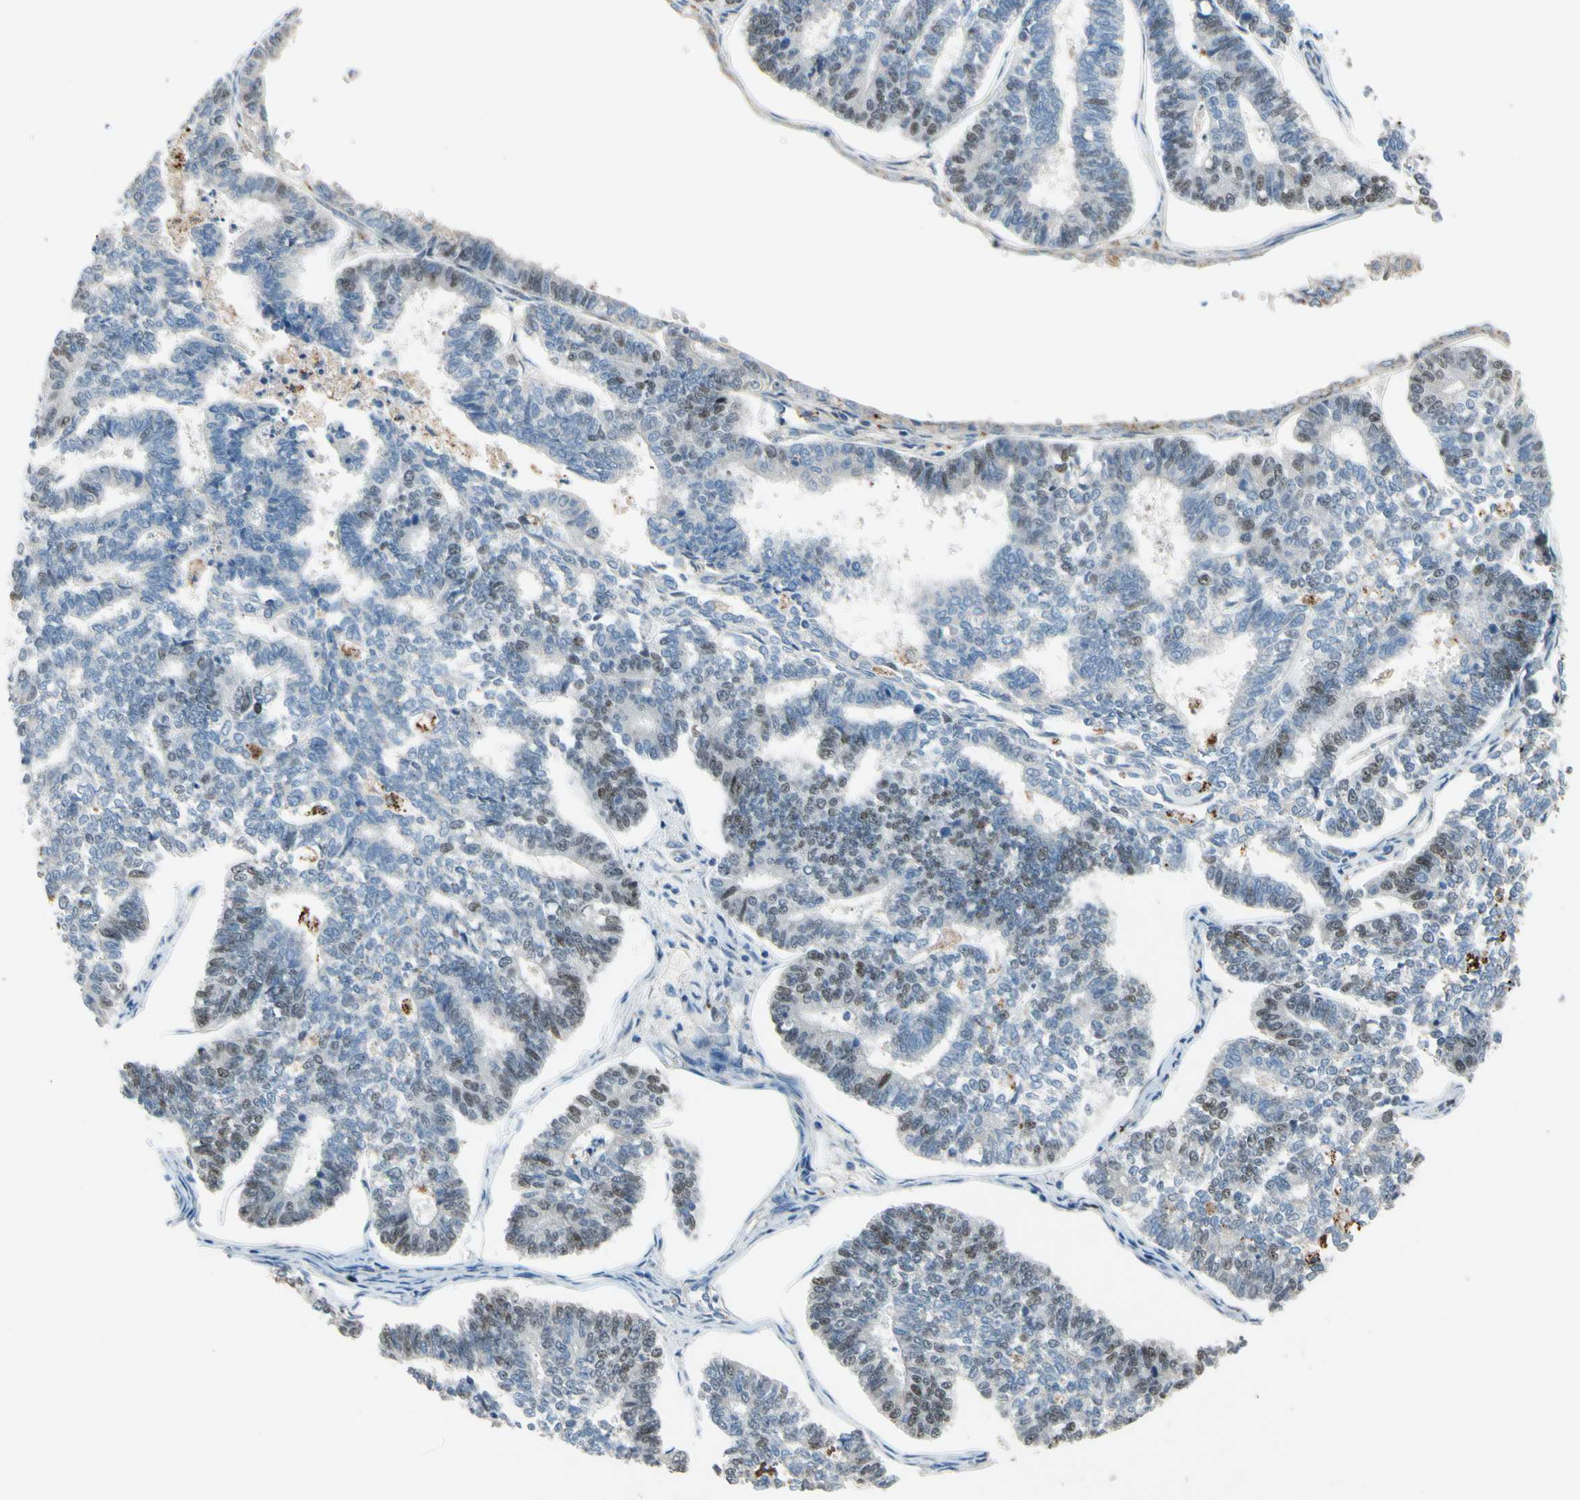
{"staining": {"intensity": "weak", "quantity": "<25%", "location": "nuclear"}, "tissue": "endometrial cancer", "cell_type": "Tumor cells", "image_type": "cancer", "snomed": [{"axis": "morphology", "description": "Adenocarcinoma, NOS"}, {"axis": "topography", "description": "Endometrium"}], "caption": "Immunohistochemical staining of endometrial cancer shows no significant positivity in tumor cells.", "gene": "ZKSCAN4", "patient": {"sex": "female", "age": 70}}